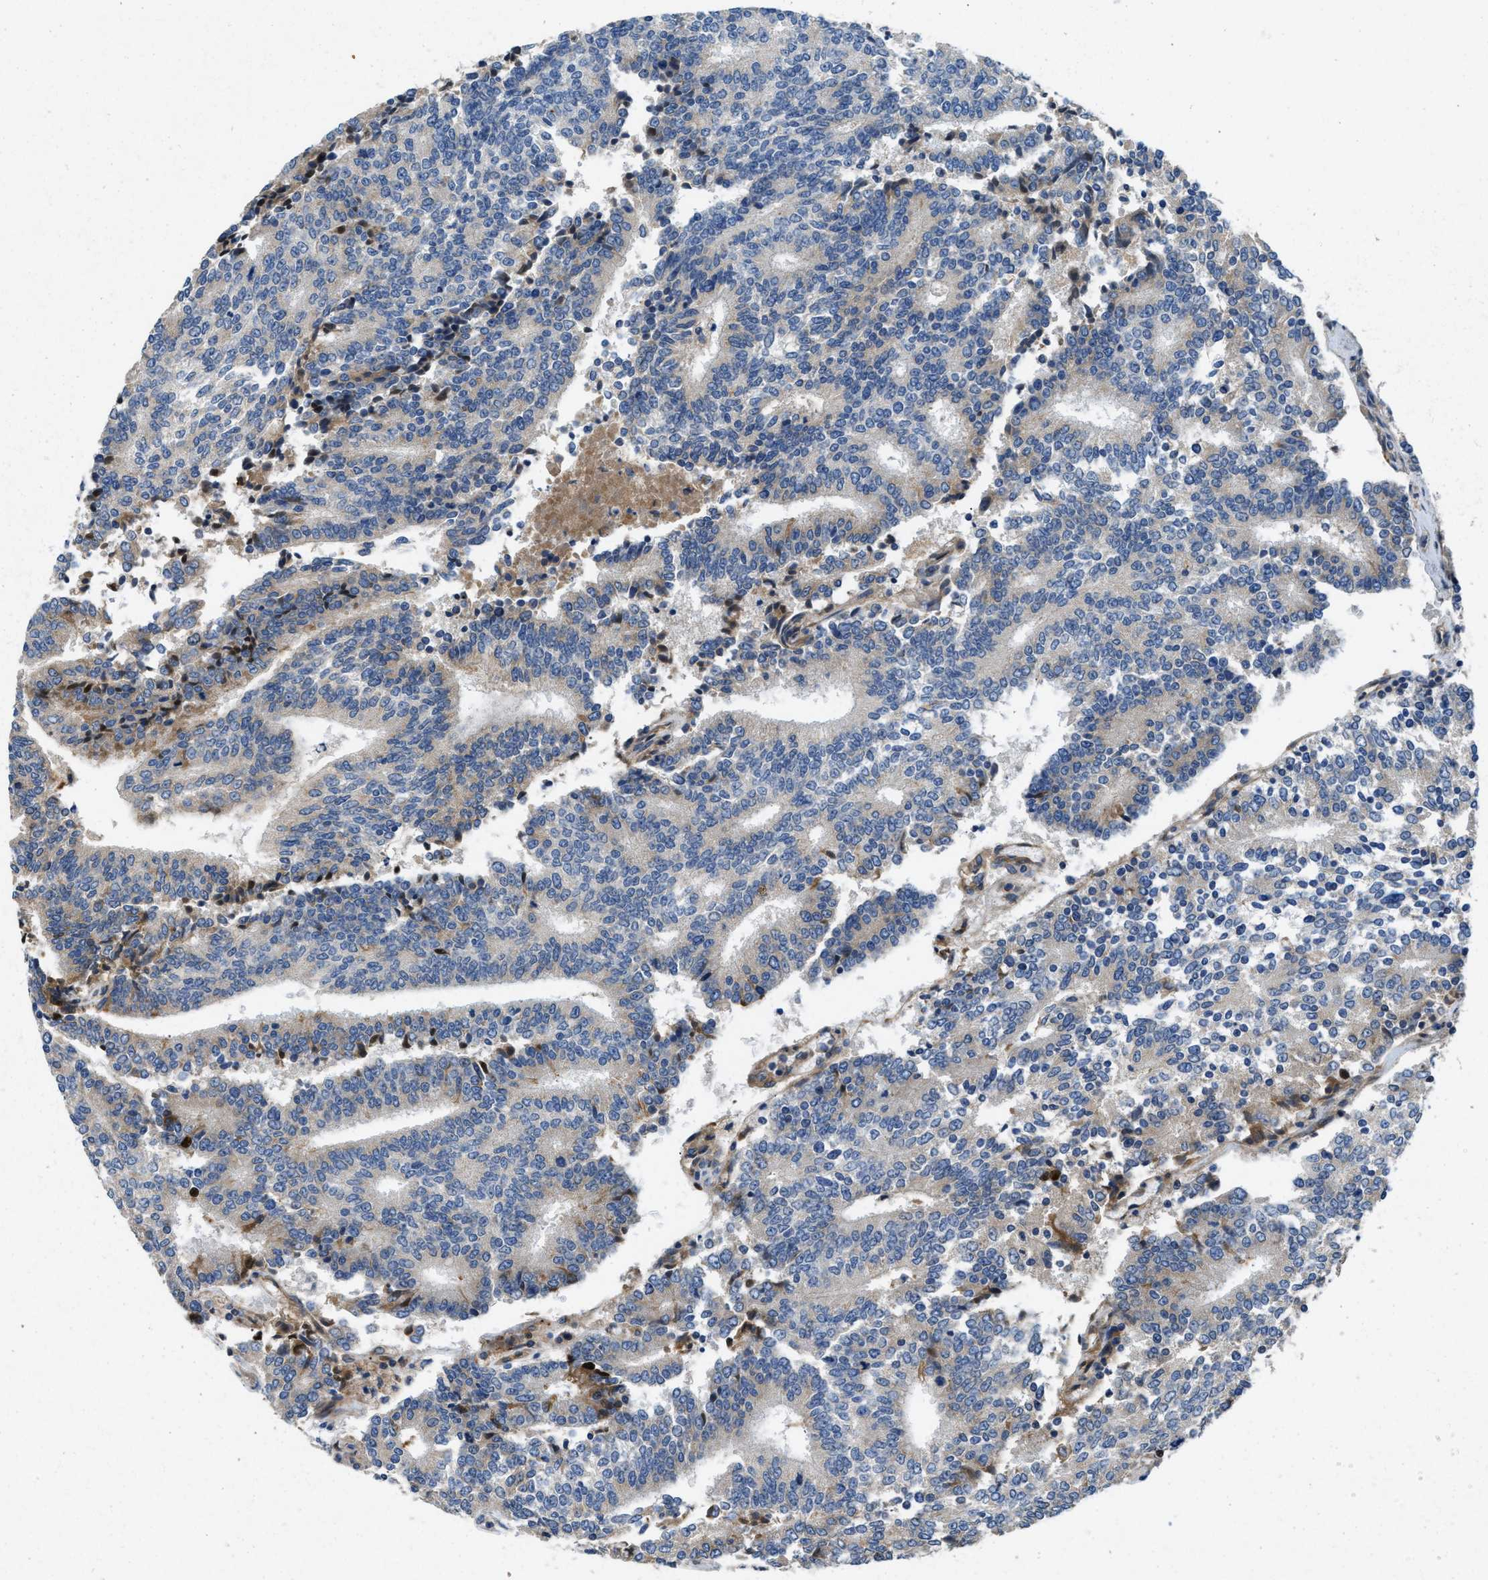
{"staining": {"intensity": "moderate", "quantity": "<25%", "location": "cytoplasmic/membranous"}, "tissue": "prostate cancer", "cell_type": "Tumor cells", "image_type": "cancer", "snomed": [{"axis": "morphology", "description": "Normal tissue, NOS"}, {"axis": "morphology", "description": "Adenocarcinoma, High grade"}, {"axis": "topography", "description": "Prostate"}, {"axis": "topography", "description": "Seminal veicle"}], "caption": "Prostate cancer (high-grade adenocarcinoma) stained with a protein marker displays moderate staining in tumor cells.", "gene": "GGCX", "patient": {"sex": "male", "age": 55}}